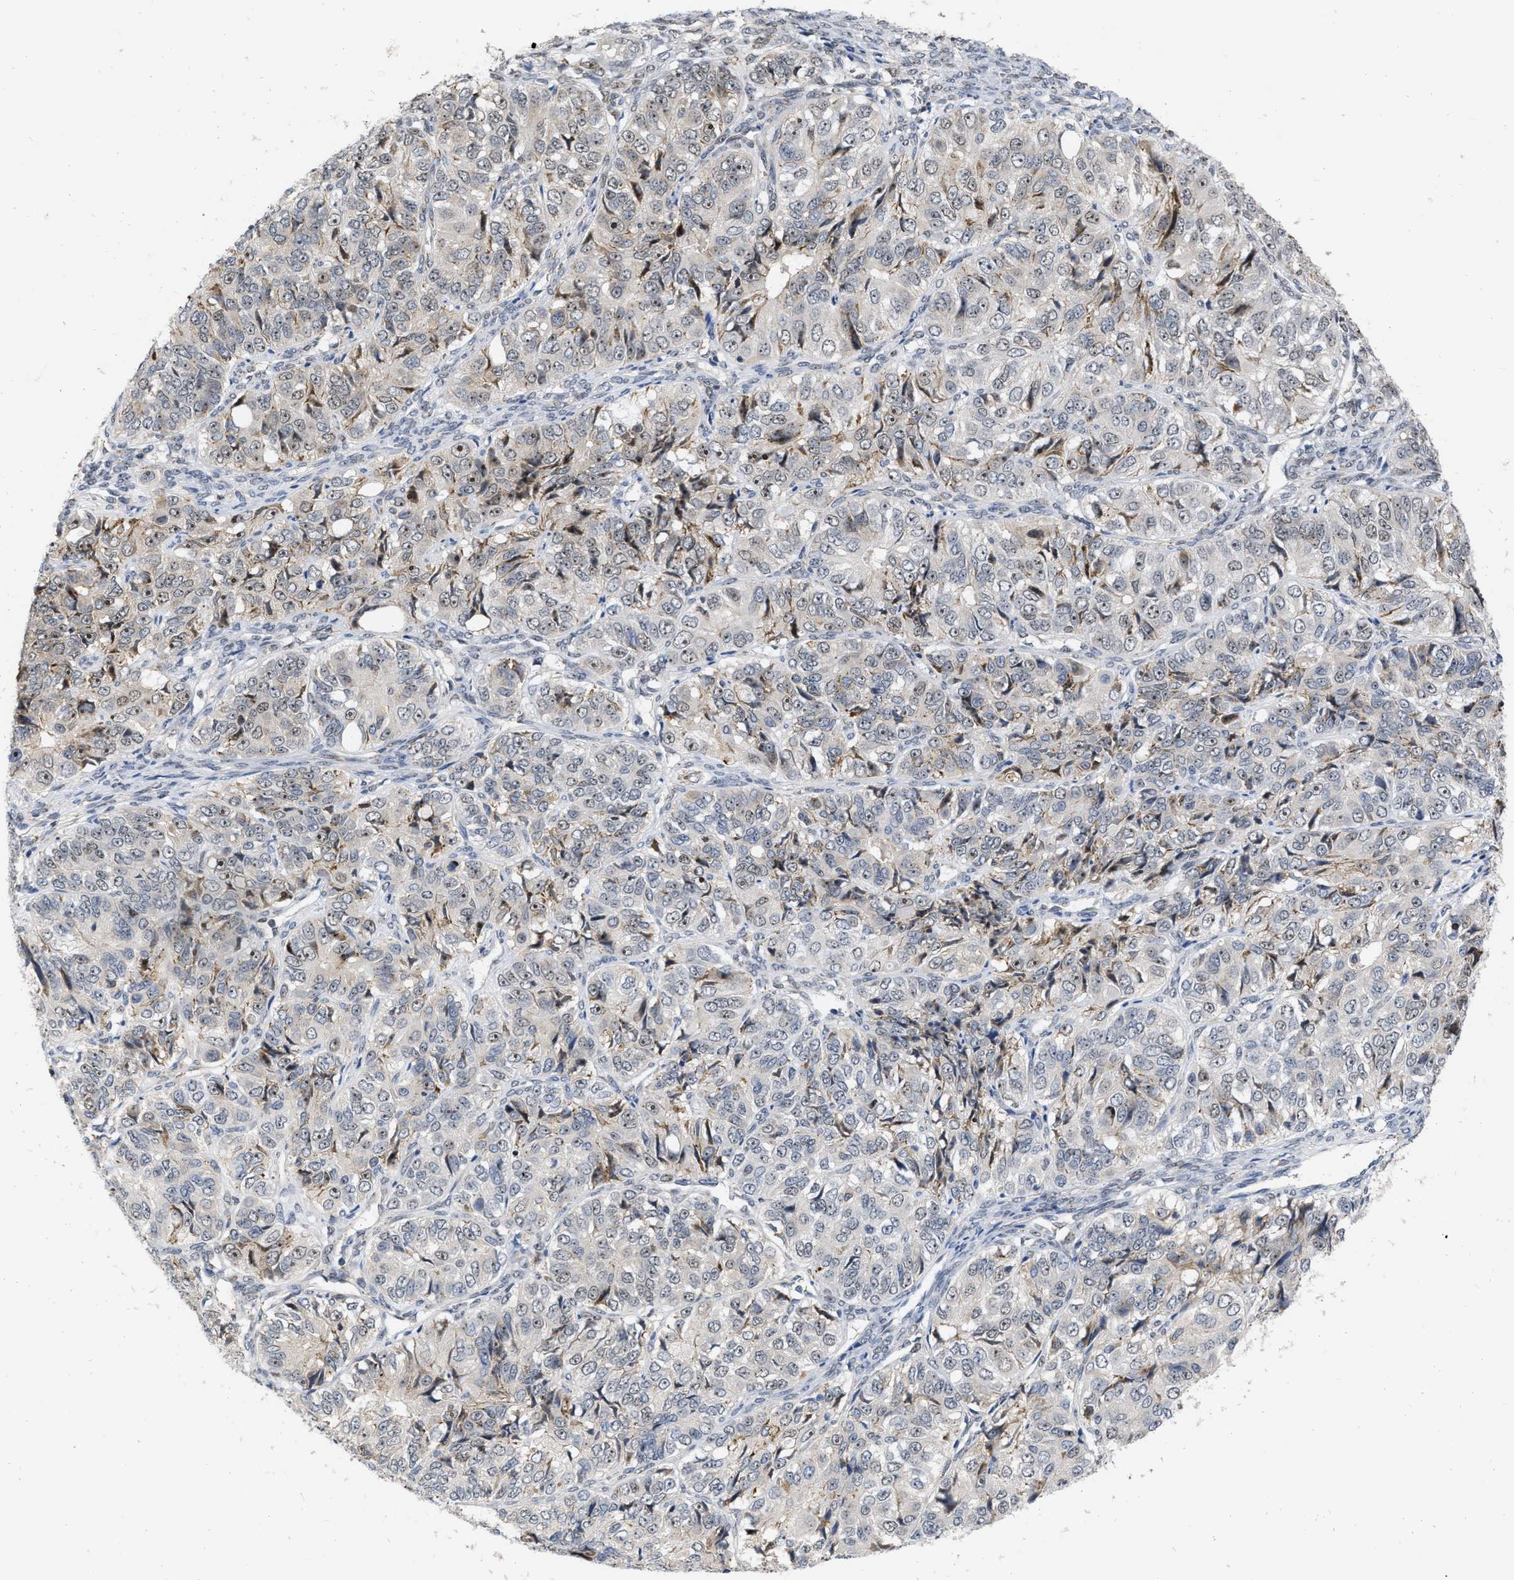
{"staining": {"intensity": "moderate", "quantity": "25%-75%", "location": "nuclear"}, "tissue": "ovarian cancer", "cell_type": "Tumor cells", "image_type": "cancer", "snomed": [{"axis": "morphology", "description": "Carcinoma, endometroid"}, {"axis": "topography", "description": "Ovary"}], "caption": "About 25%-75% of tumor cells in ovarian cancer (endometroid carcinoma) show moderate nuclear protein staining as visualized by brown immunohistochemical staining.", "gene": "ELAC2", "patient": {"sex": "female", "age": 51}}